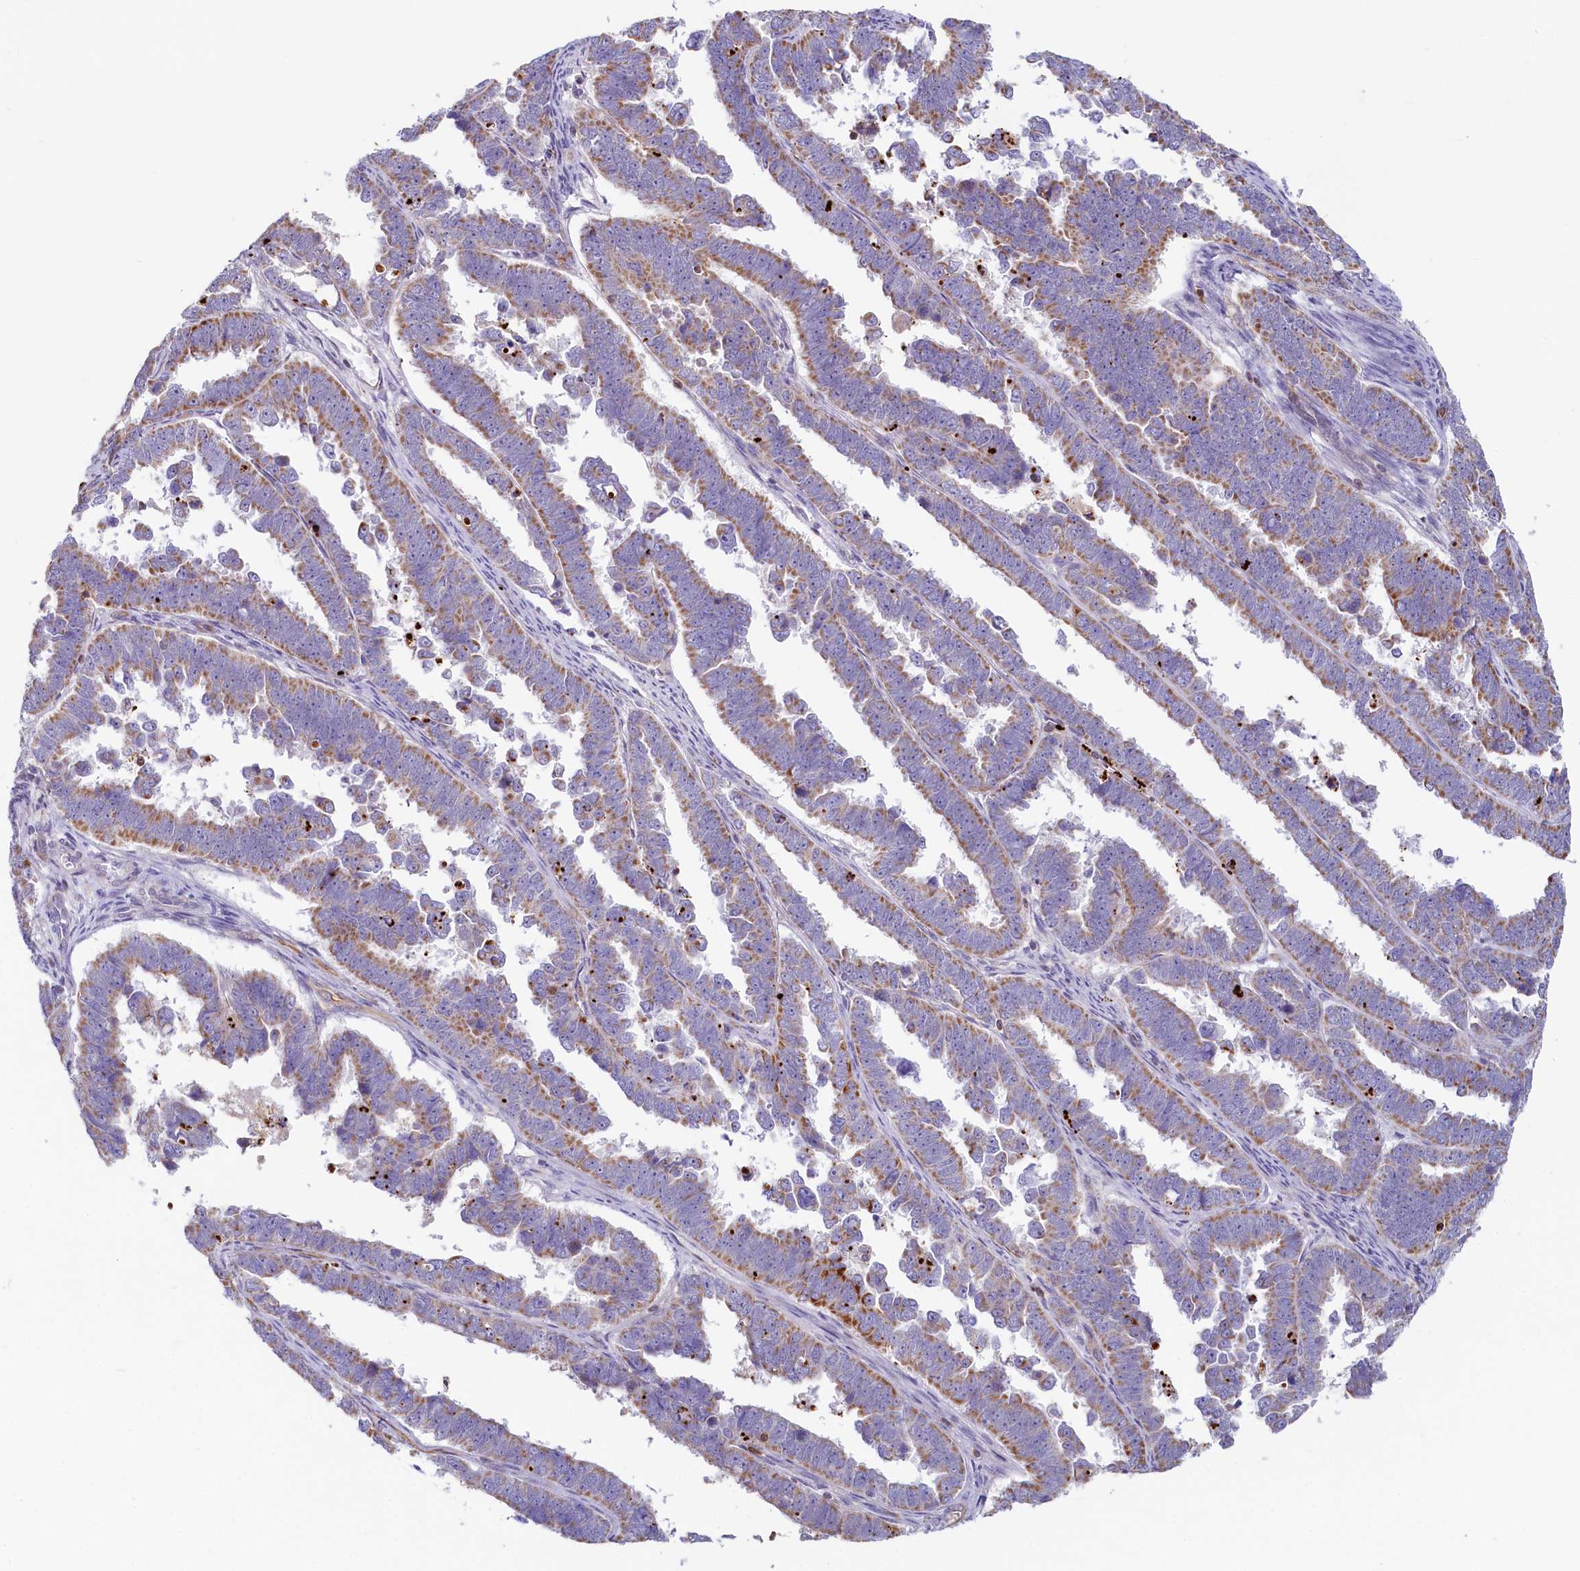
{"staining": {"intensity": "moderate", "quantity": ">75%", "location": "cytoplasmic/membranous"}, "tissue": "endometrial cancer", "cell_type": "Tumor cells", "image_type": "cancer", "snomed": [{"axis": "morphology", "description": "Adenocarcinoma, NOS"}, {"axis": "topography", "description": "Endometrium"}], "caption": "Protein positivity by immunohistochemistry (IHC) shows moderate cytoplasmic/membranous staining in approximately >75% of tumor cells in endometrial adenocarcinoma. (brown staining indicates protein expression, while blue staining denotes nuclei).", "gene": "LMOD3", "patient": {"sex": "female", "age": 75}}